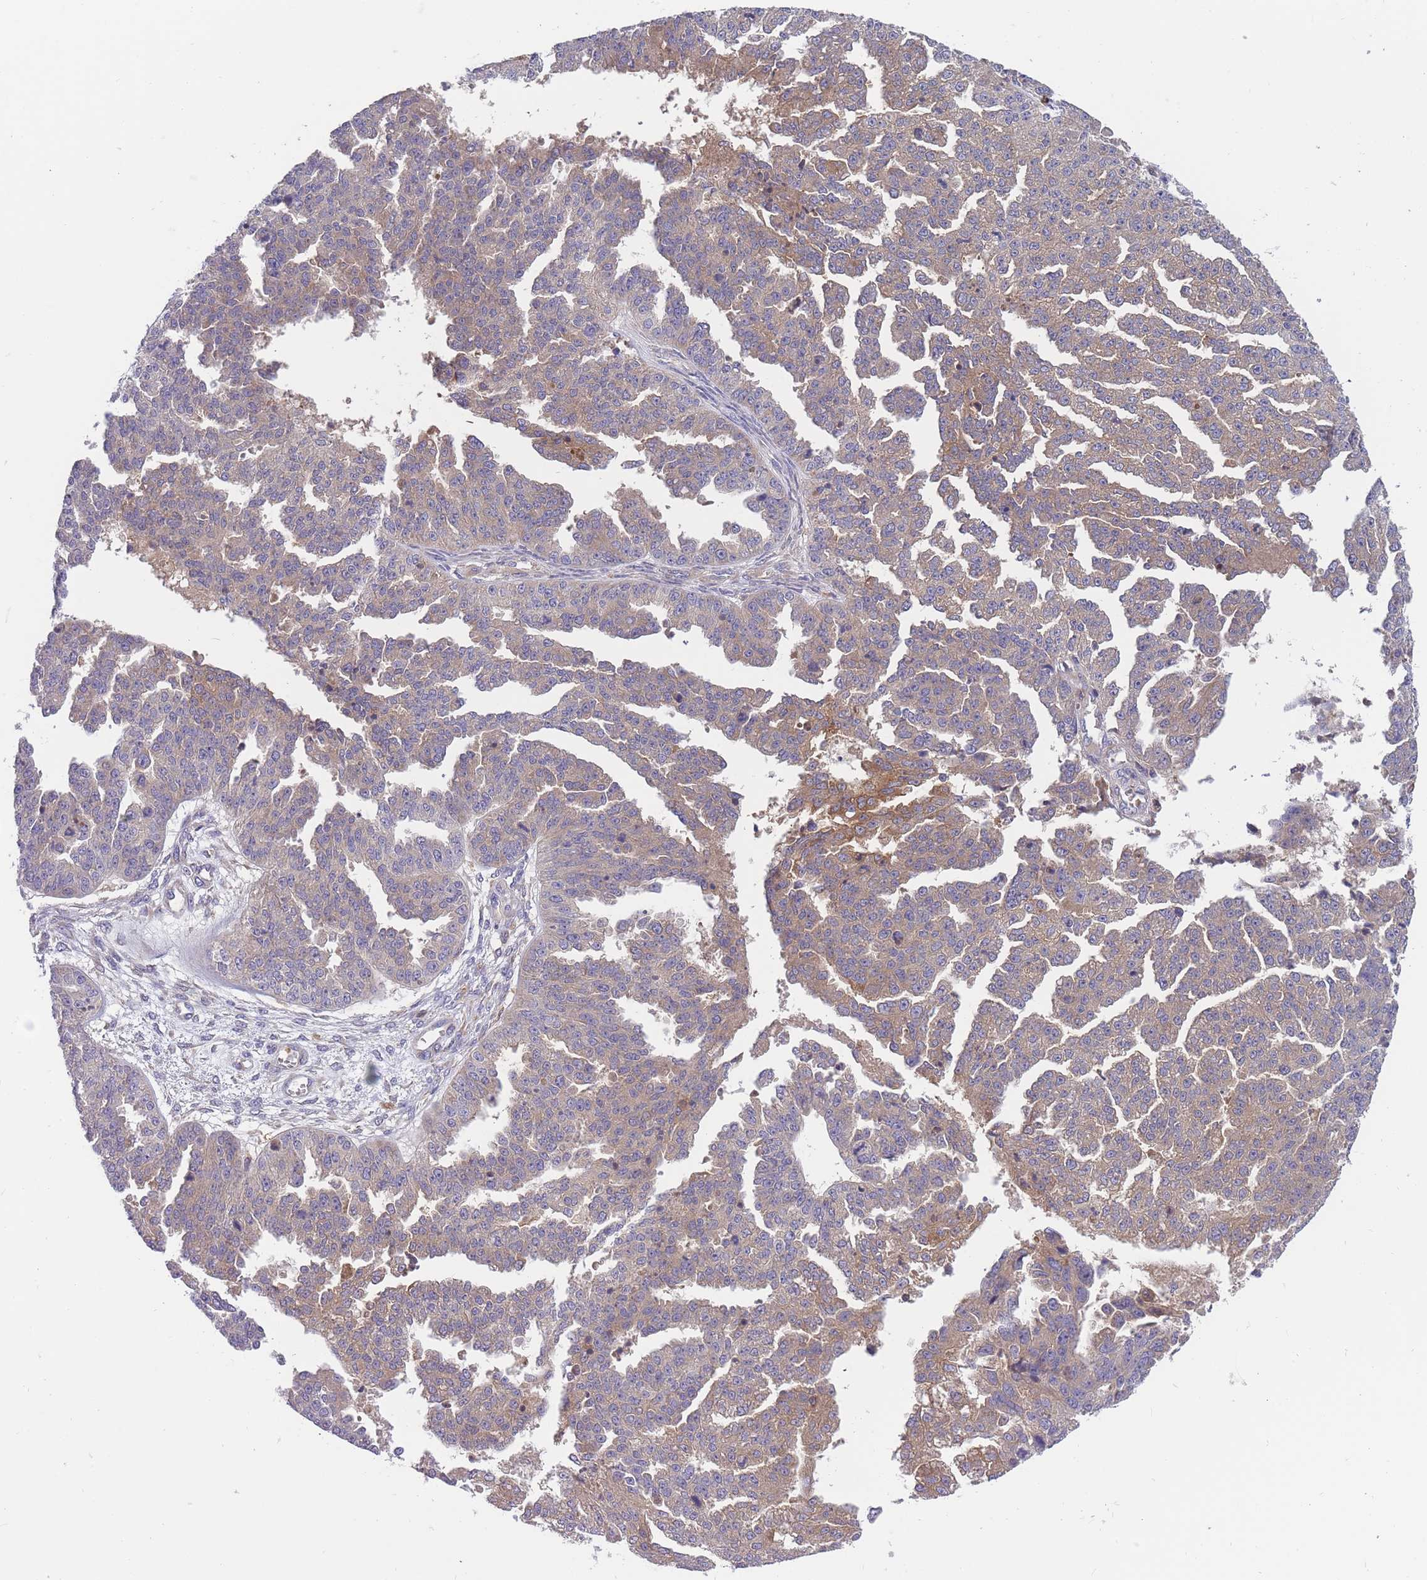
{"staining": {"intensity": "moderate", "quantity": "25%-75%", "location": "cytoplasmic/membranous"}, "tissue": "ovarian cancer", "cell_type": "Tumor cells", "image_type": "cancer", "snomed": [{"axis": "morphology", "description": "Cystadenocarcinoma, serous, NOS"}, {"axis": "topography", "description": "Ovary"}], "caption": "IHC staining of serous cystadenocarcinoma (ovarian), which demonstrates medium levels of moderate cytoplasmic/membranous expression in about 25%-75% of tumor cells indicating moderate cytoplasmic/membranous protein staining. The staining was performed using DAB (brown) for protein detection and nuclei were counterstained in hematoxylin (blue).", "gene": "CRYGN", "patient": {"sex": "female", "age": 58}}